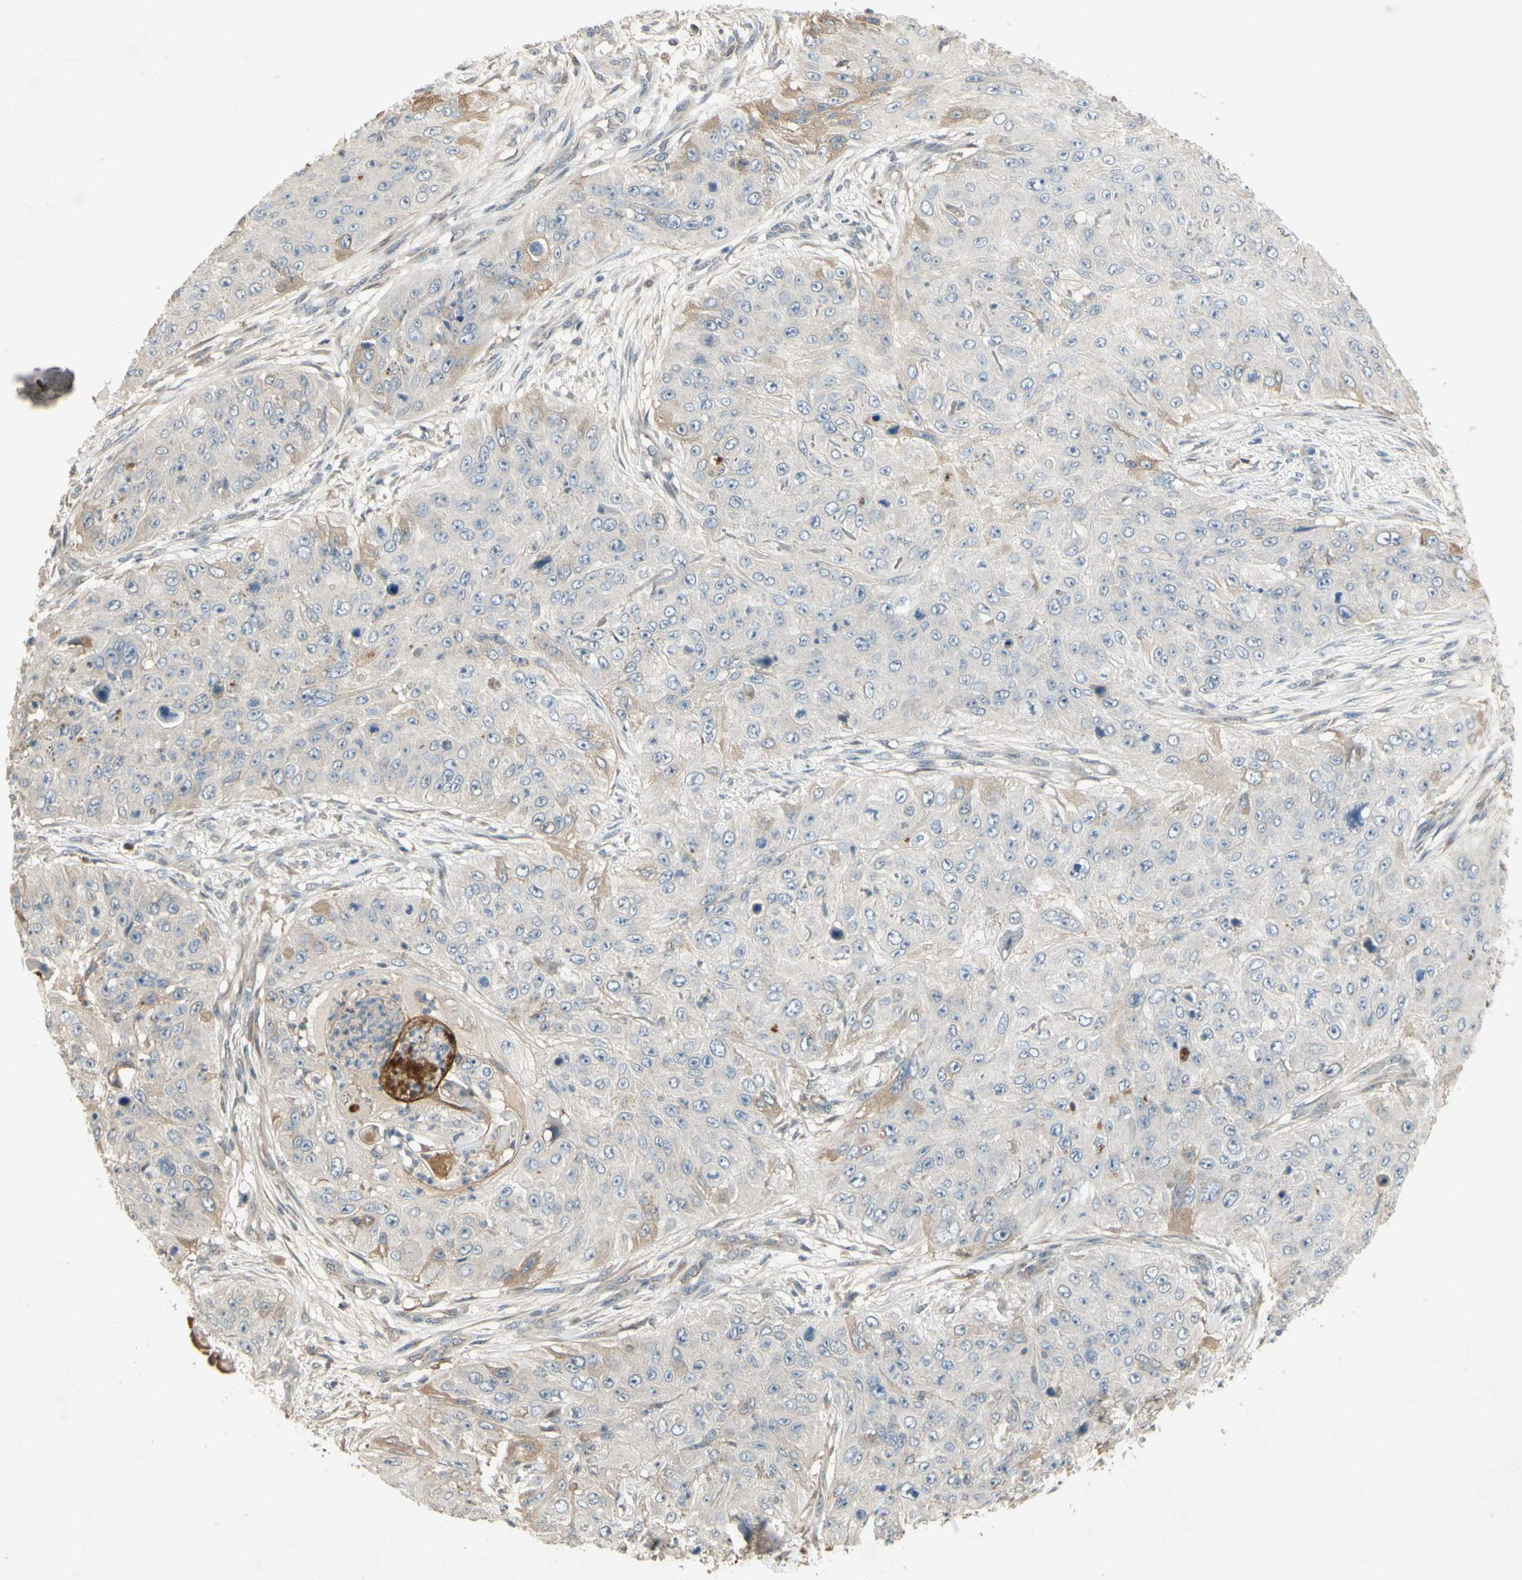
{"staining": {"intensity": "weak", "quantity": "<25%", "location": "cytoplasmic/membranous"}, "tissue": "skin cancer", "cell_type": "Tumor cells", "image_type": "cancer", "snomed": [{"axis": "morphology", "description": "Squamous cell carcinoma, NOS"}, {"axis": "topography", "description": "Skin"}], "caption": "Protein analysis of squamous cell carcinoma (skin) shows no significant expression in tumor cells.", "gene": "NRG4", "patient": {"sex": "female", "age": 80}}